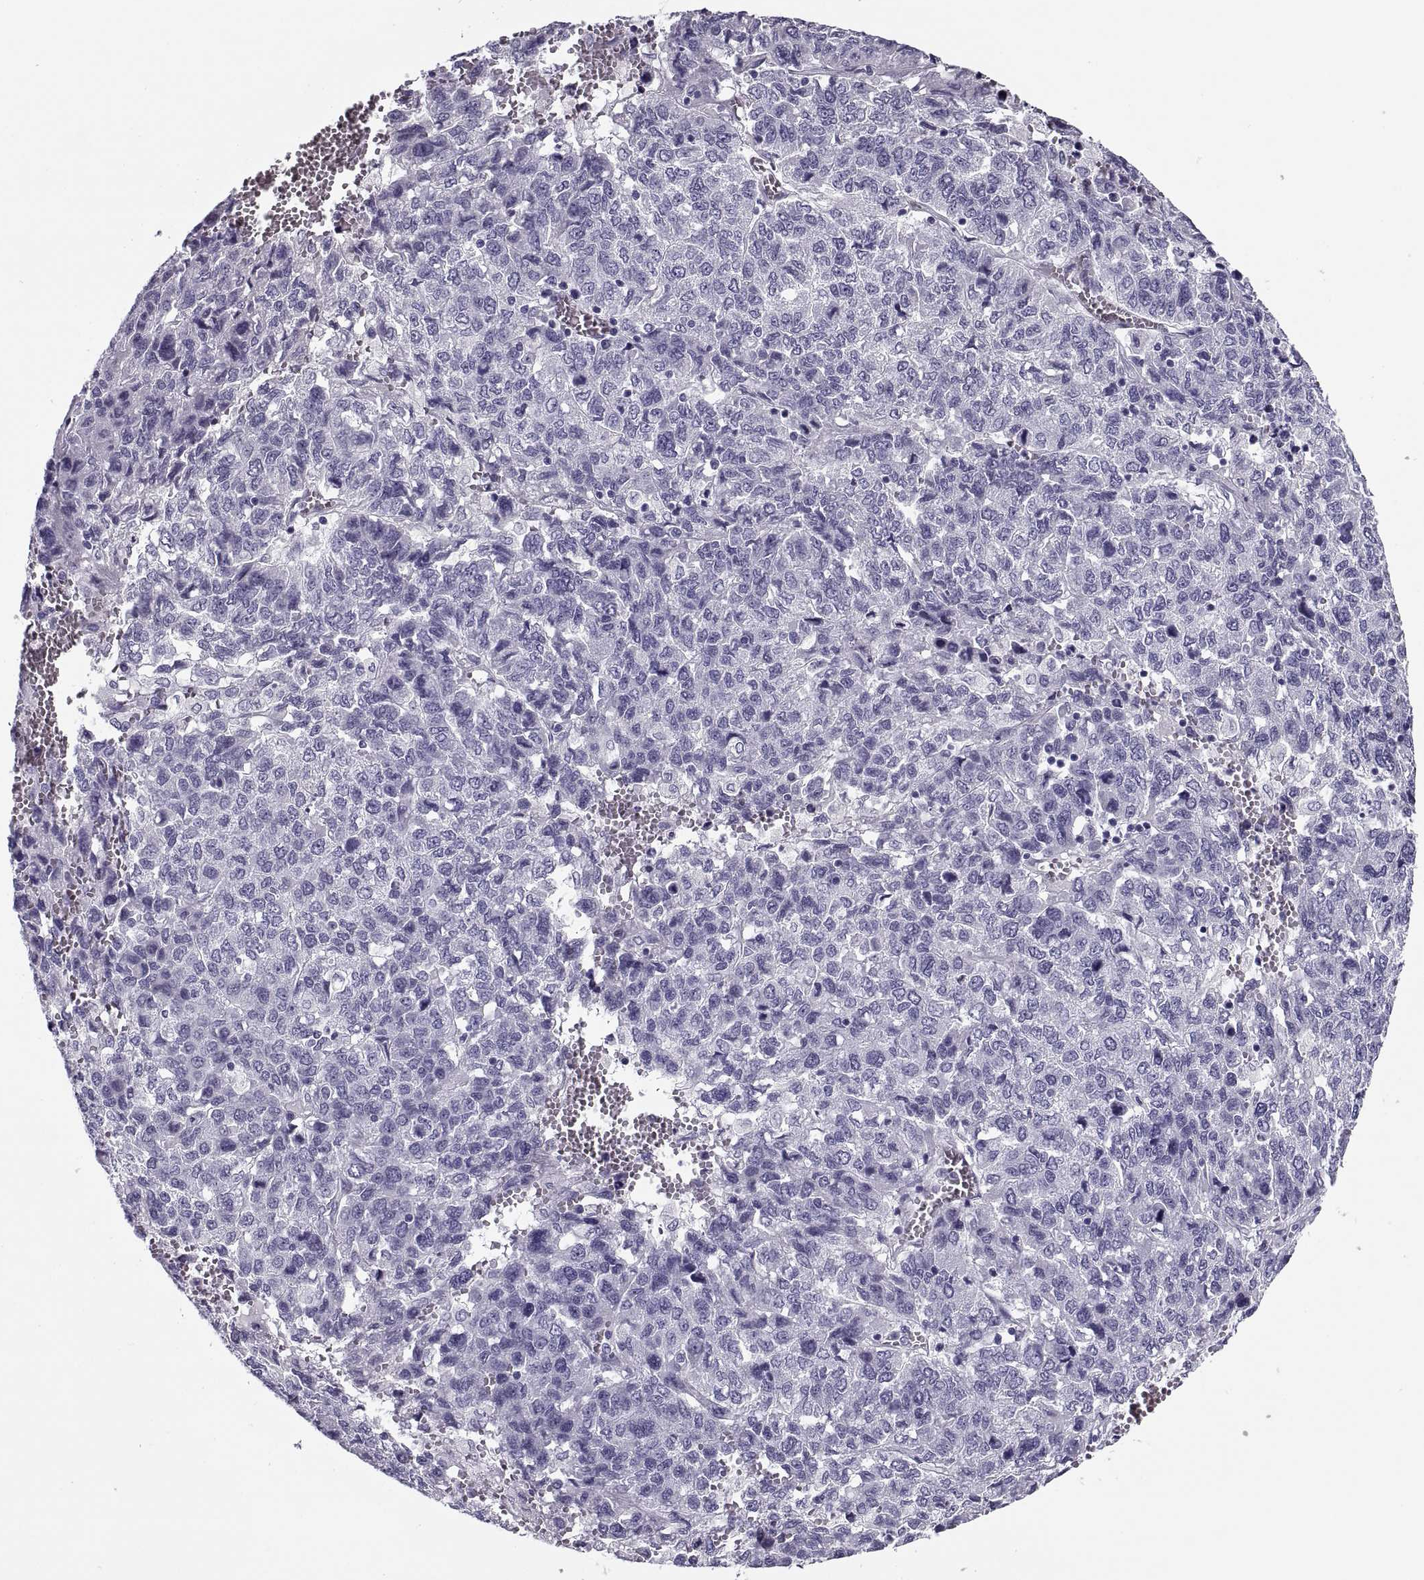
{"staining": {"intensity": "negative", "quantity": "none", "location": "none"}, "tissue": "liver cancer", "cell_type": "Tumor cells", "image_type": "cancer", "snomed": [{"axis": "morphology", "description": "Carcinoma, Hepatocellular, NOS"}, {"axis": "topography", "description": "Liver"}], "caption": "Tumor cells show no significant protein positivity in liver hepatocellular carcinoma.", "gene": "RLBP1", "patient": {"sex": "male", "age": 69}}